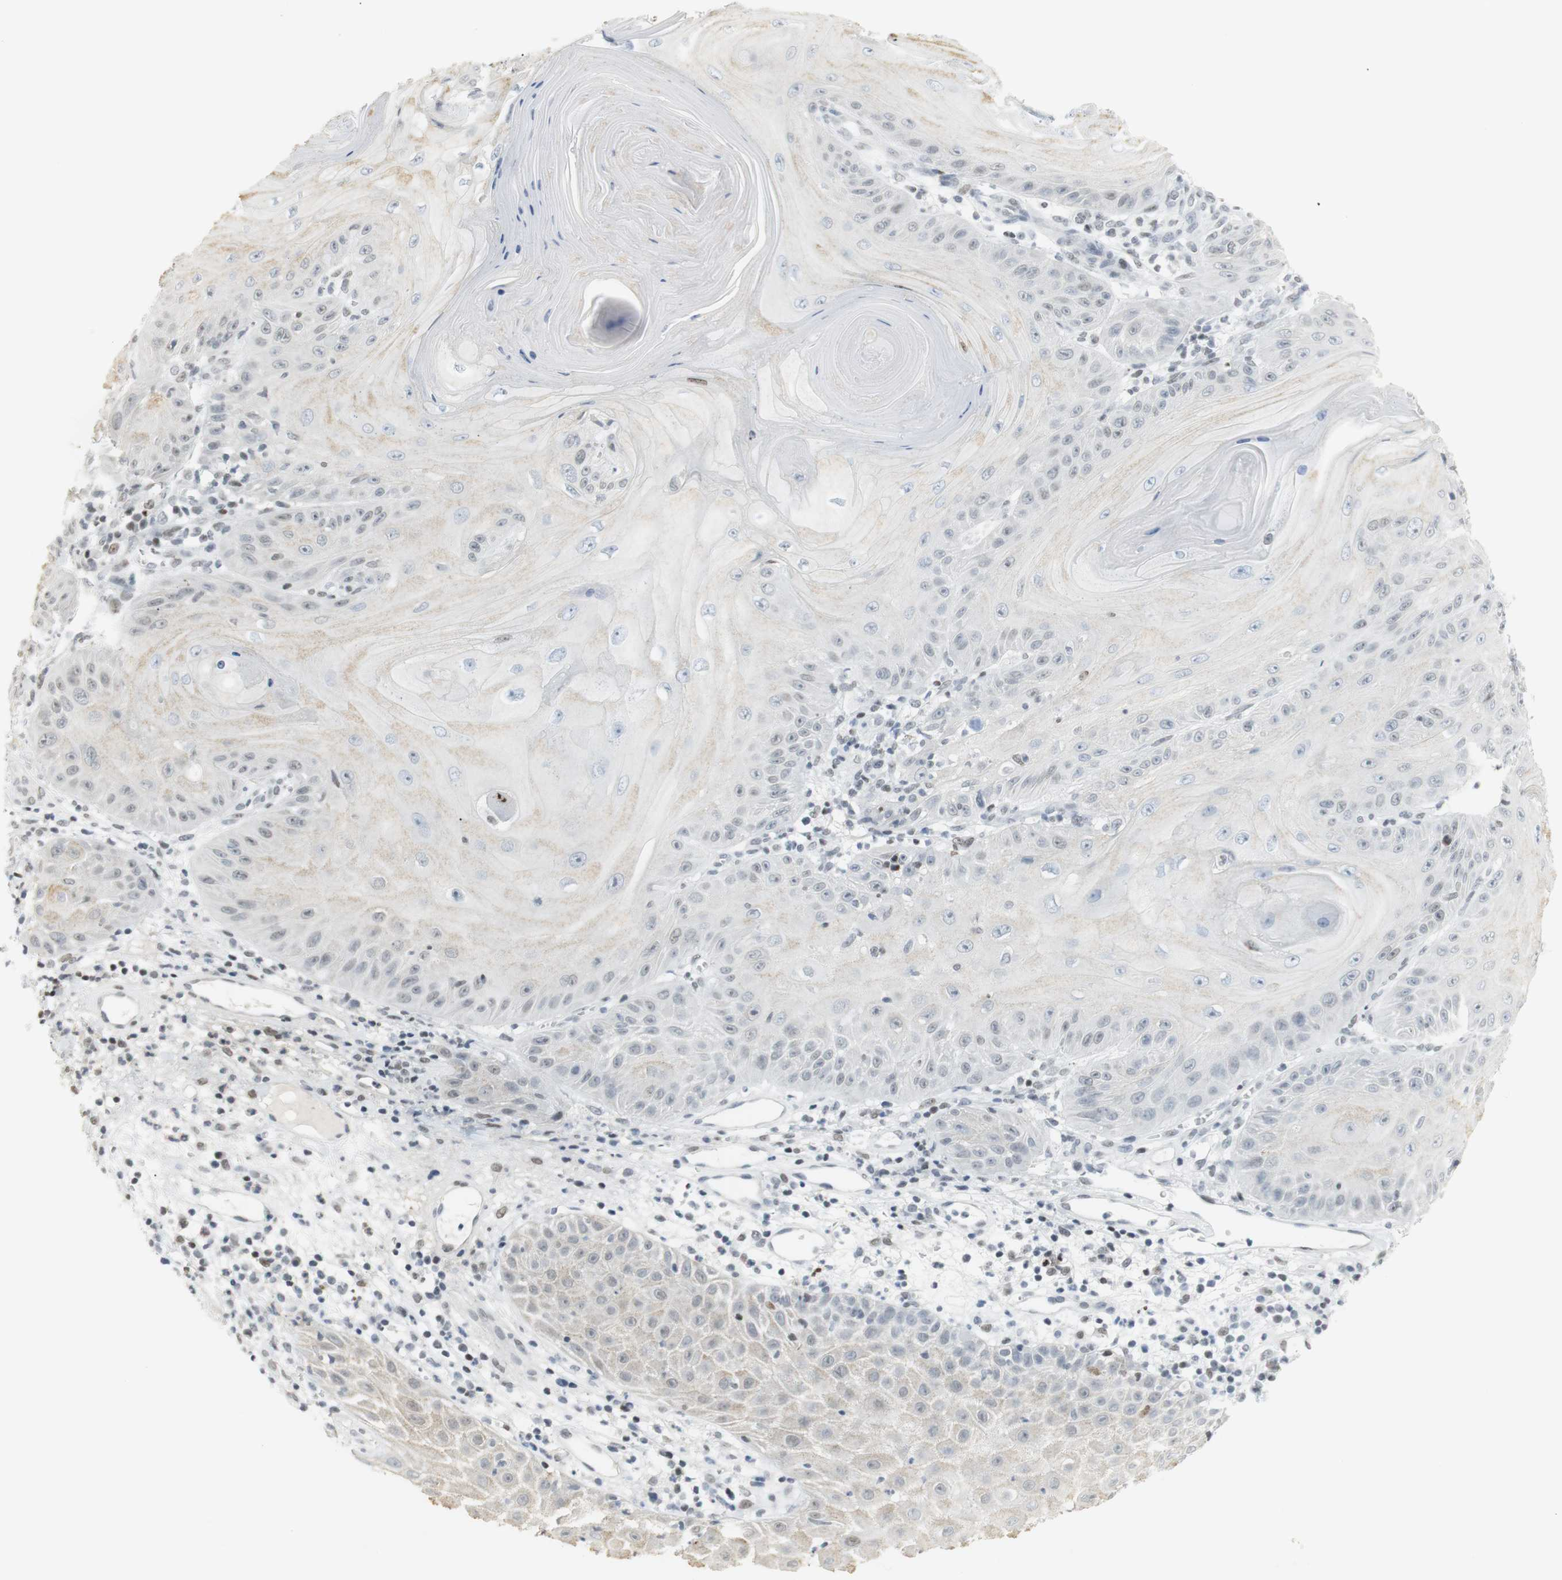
{"staining": {"intensity": "weak", "quantity": "<25%", "location": "cytoplasmic/membranous,nuclear"}, "tissue": "skin cancer", "cell_type": "Tumor cells", "image_type": "cancer", "snomed": [{"axis": "morphology", "description": "Squamous cell carcinoma, NOS"}, {"axis": "topography", "description": "Skin"}], "caption": "DAB immunohistochemical staining of skin squamous cell carcinoma demonstrates no significant positivity in tumor cells. (DAB (3,3'-diaminobenzidine) immunohistochemistry with hematoxylin counter stain).", "gene": "BMI1", "patient": {"sex": "female", "age": 78}}